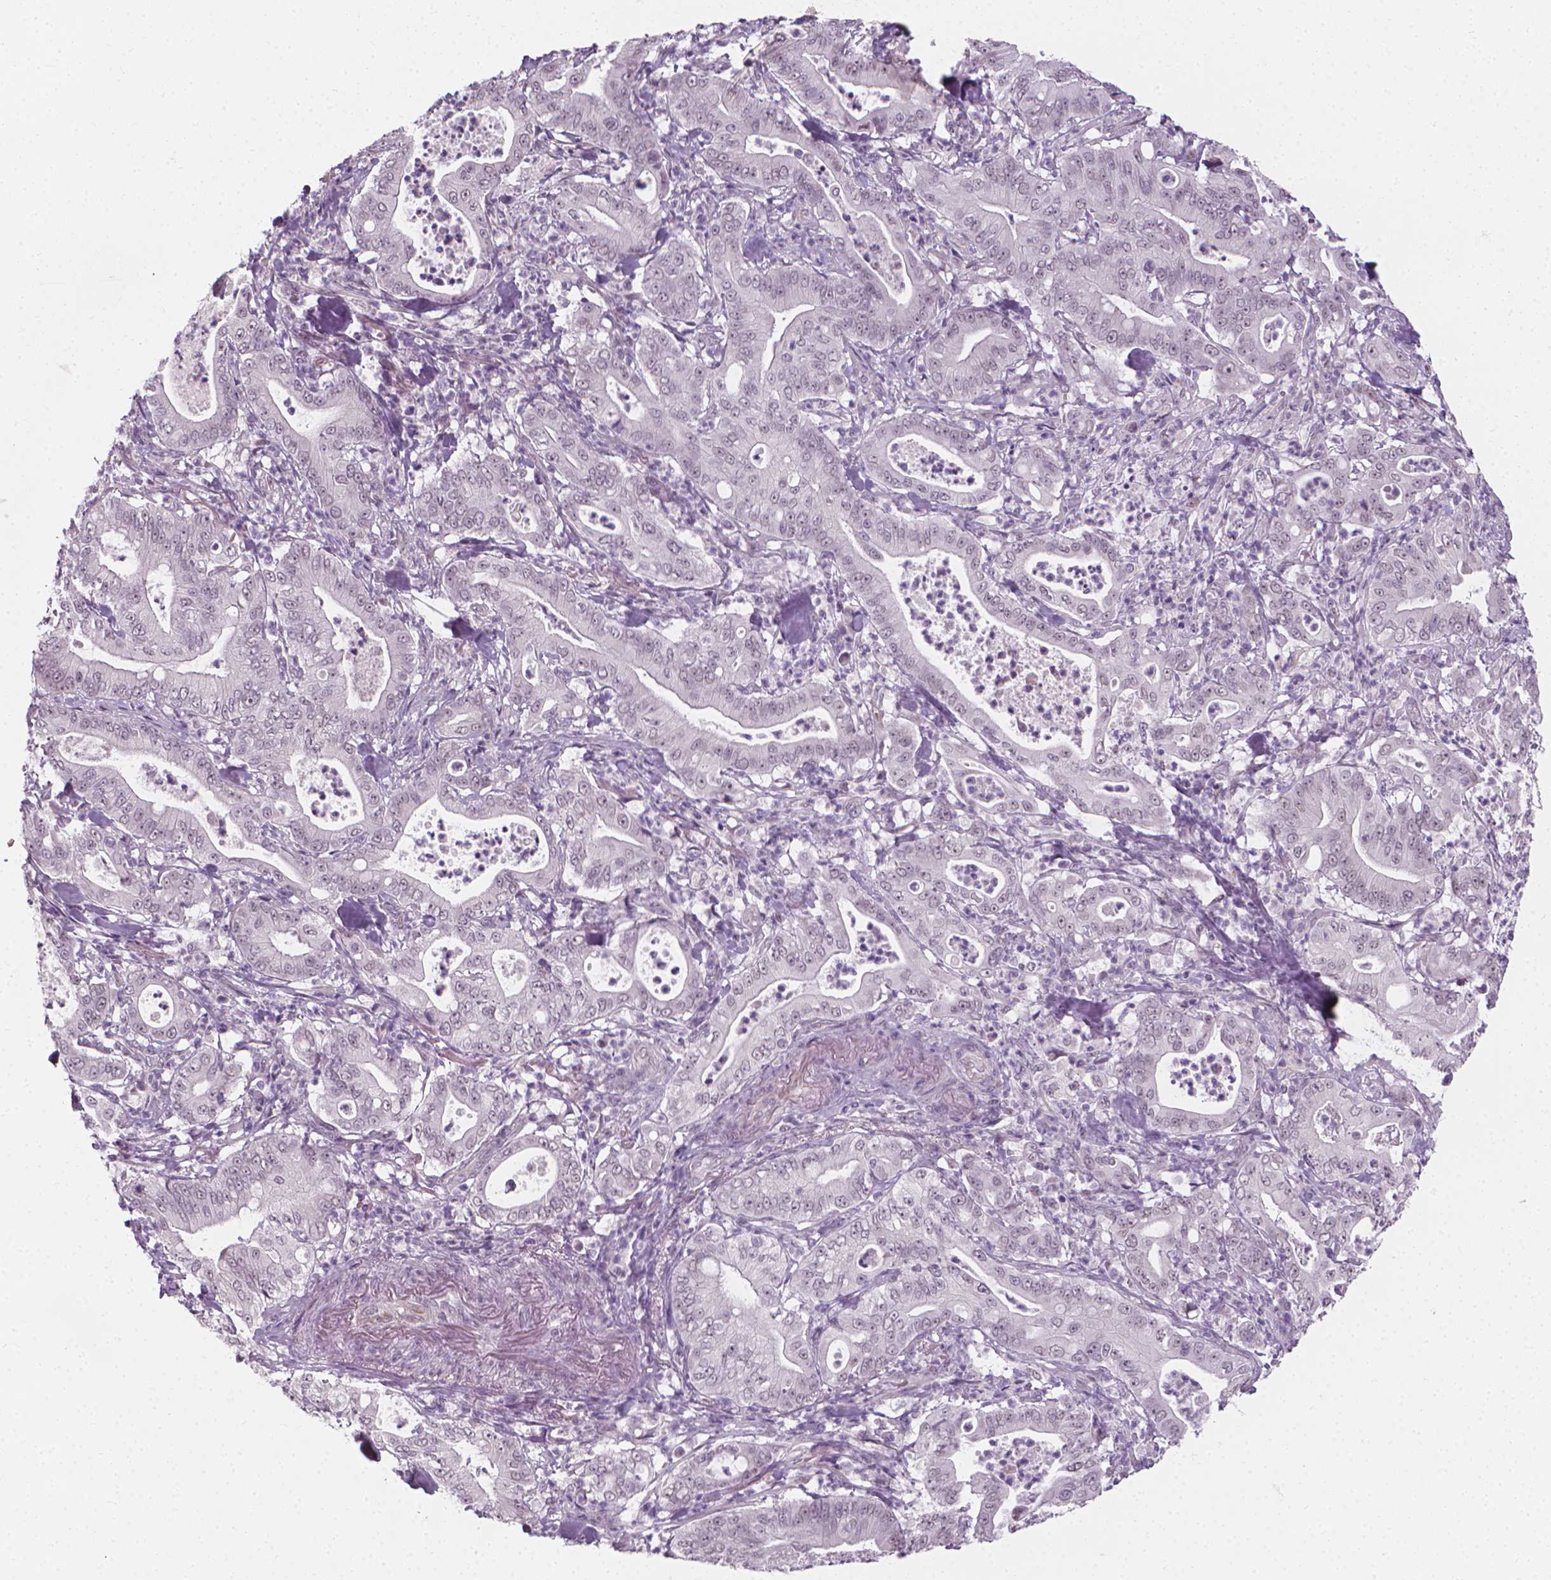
{"staining": {"intensity": "negative", "quantity": "none", "location": "none"}, "tissue": "pancreatic cancer", "cell_type": "Tumor cells", "image_type": "cancer", "snomed": [{"axis": "morphology", "description": "Adenocarcinoma, NOS"}, {"axis": "topography", "description": "Pancreas"}], "caption": "High magnification brightfield microscopy of pancreatic cancer stained with DAB (3,3'-diaminobenzidine) (brown) and counterstained with hematoxylin (blue): tumor cells show no significant staining.", "gene": "CDKN1C", "patient": {"sex": "male", "age": 71}}